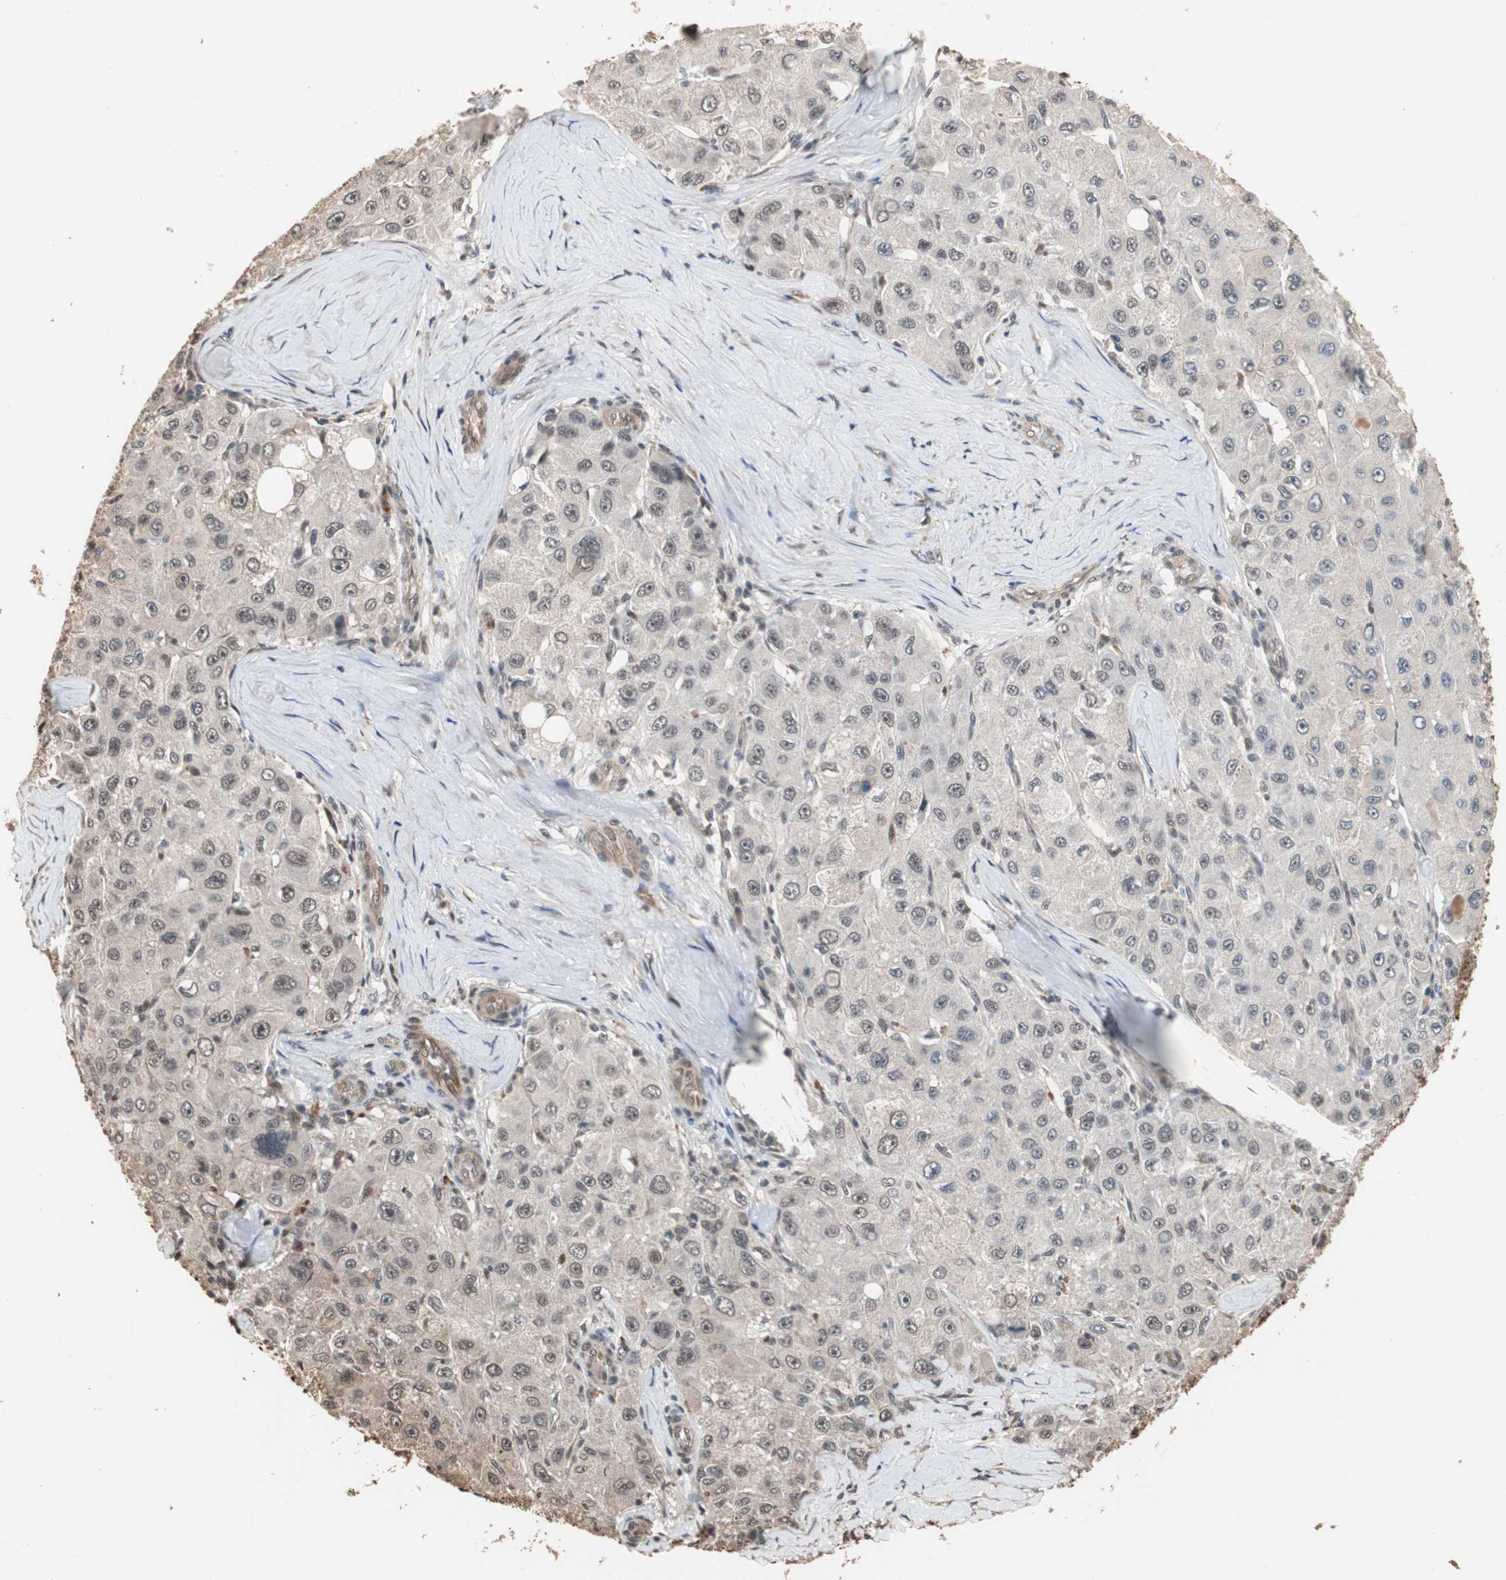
{"staining": {"intensity": "moderate", "quantity": "<25%", "location": "nuclear"}, "tissue": "liver cancer", "cell_type": "Tumor cells", "image_type": "cancer", "snomed": [{"axis": "morphology", "description": "Carcinoma, Hepatocellular, NOS"}, {"axis": "topography", "description": "Liver"}], "caption": "Brown immunohistochemical staining in human hepatocellular carcinoma (liver) demonstrates moderate nuclear positivity in about <25% of tumor cells.", "gene": "CDC5L", "patient": {"sex": "male", "age": 80}}